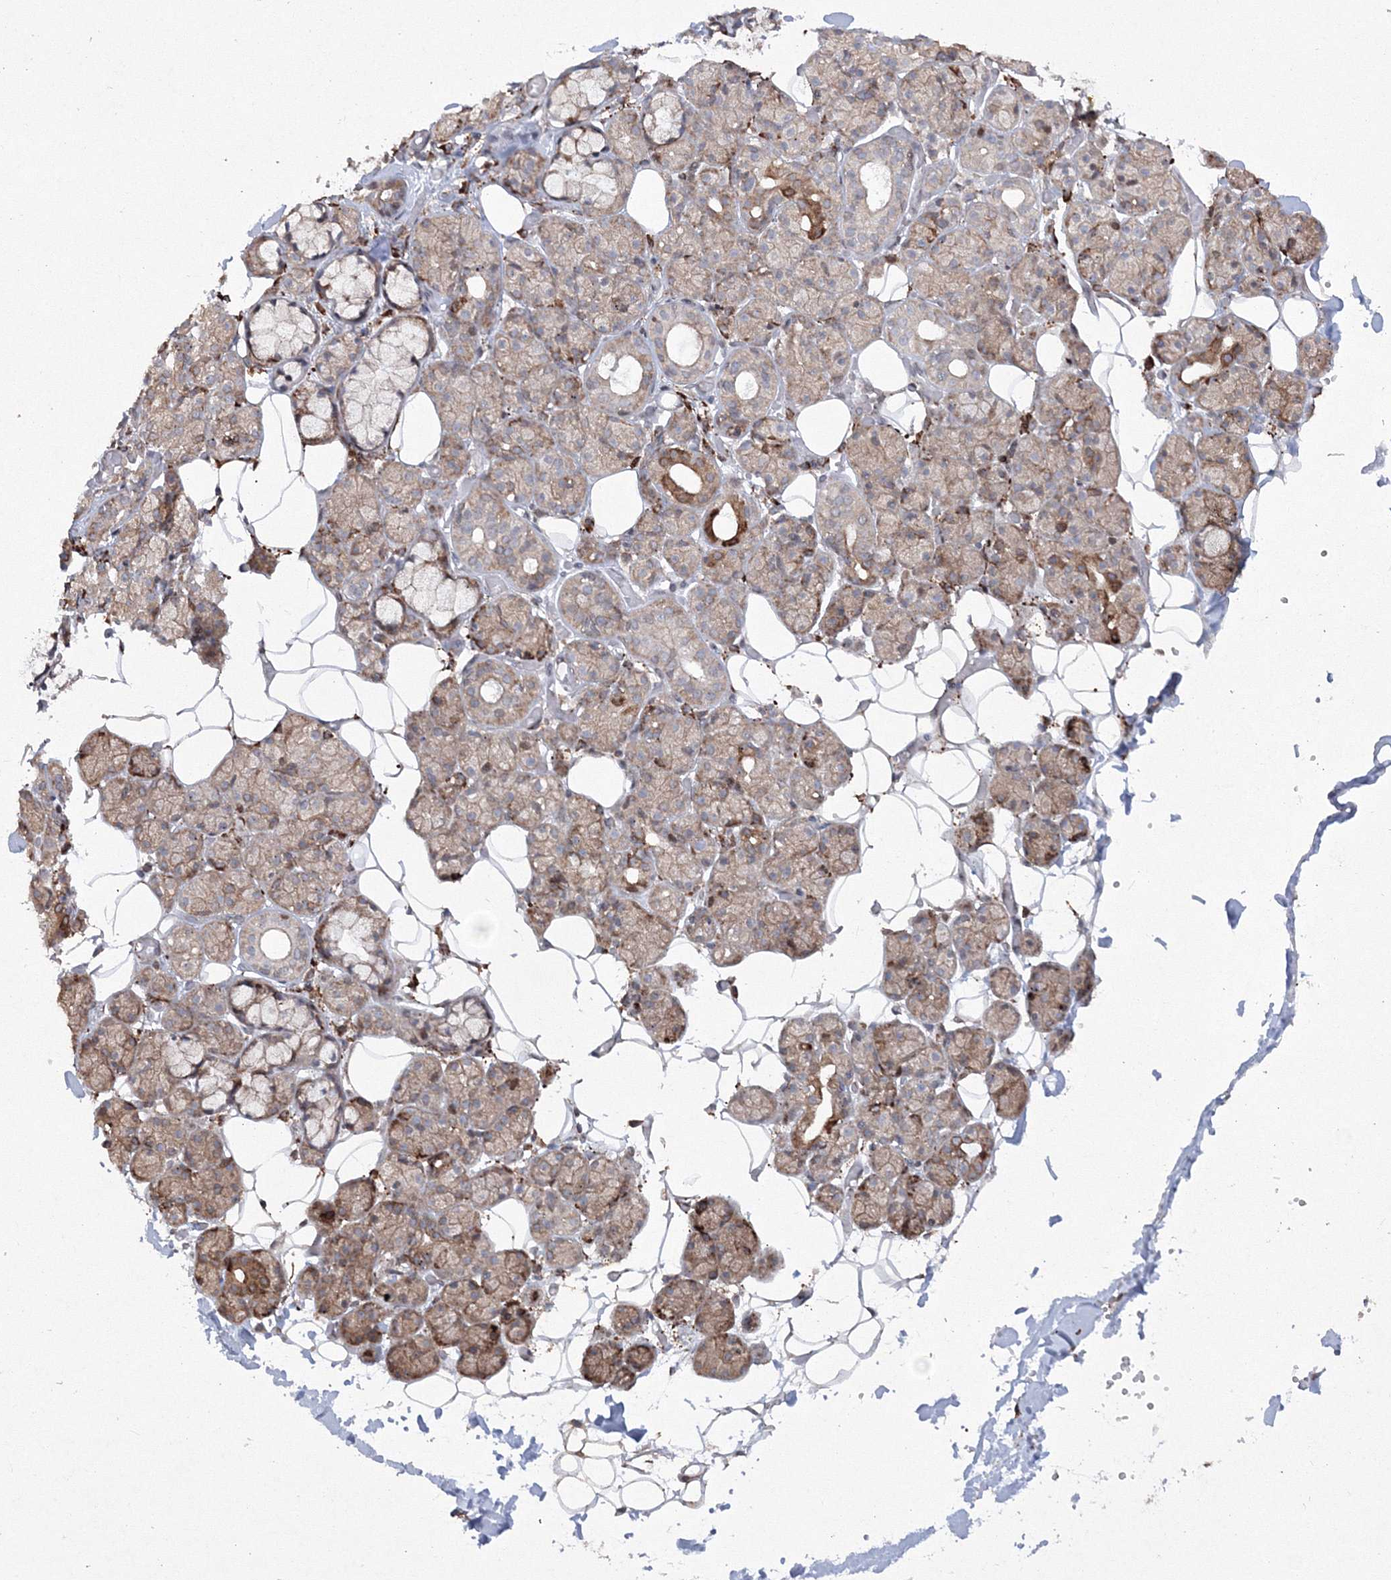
{"staining": {"intensity": "moderate", "quantity": ">75%", "location": "cytoplasmic/membranous"}, "tissue": "salivary gland", "cell_type": "Glandular cells", "image_type": "normal", "snomed": [{"axis": "morphology", "description": "Normal tissue, NOS"}, {"axis": "topography", "description": "Salivary gland"}], "caption": "Approximately >75% of glandular cells in benign human salivary gland display moderate cytoplasmic/membranous protein staining as visualized by brown immunohistochemical staining.", "gene": "EFCAB12", "patient": {"sex": "male", "age": 63}}